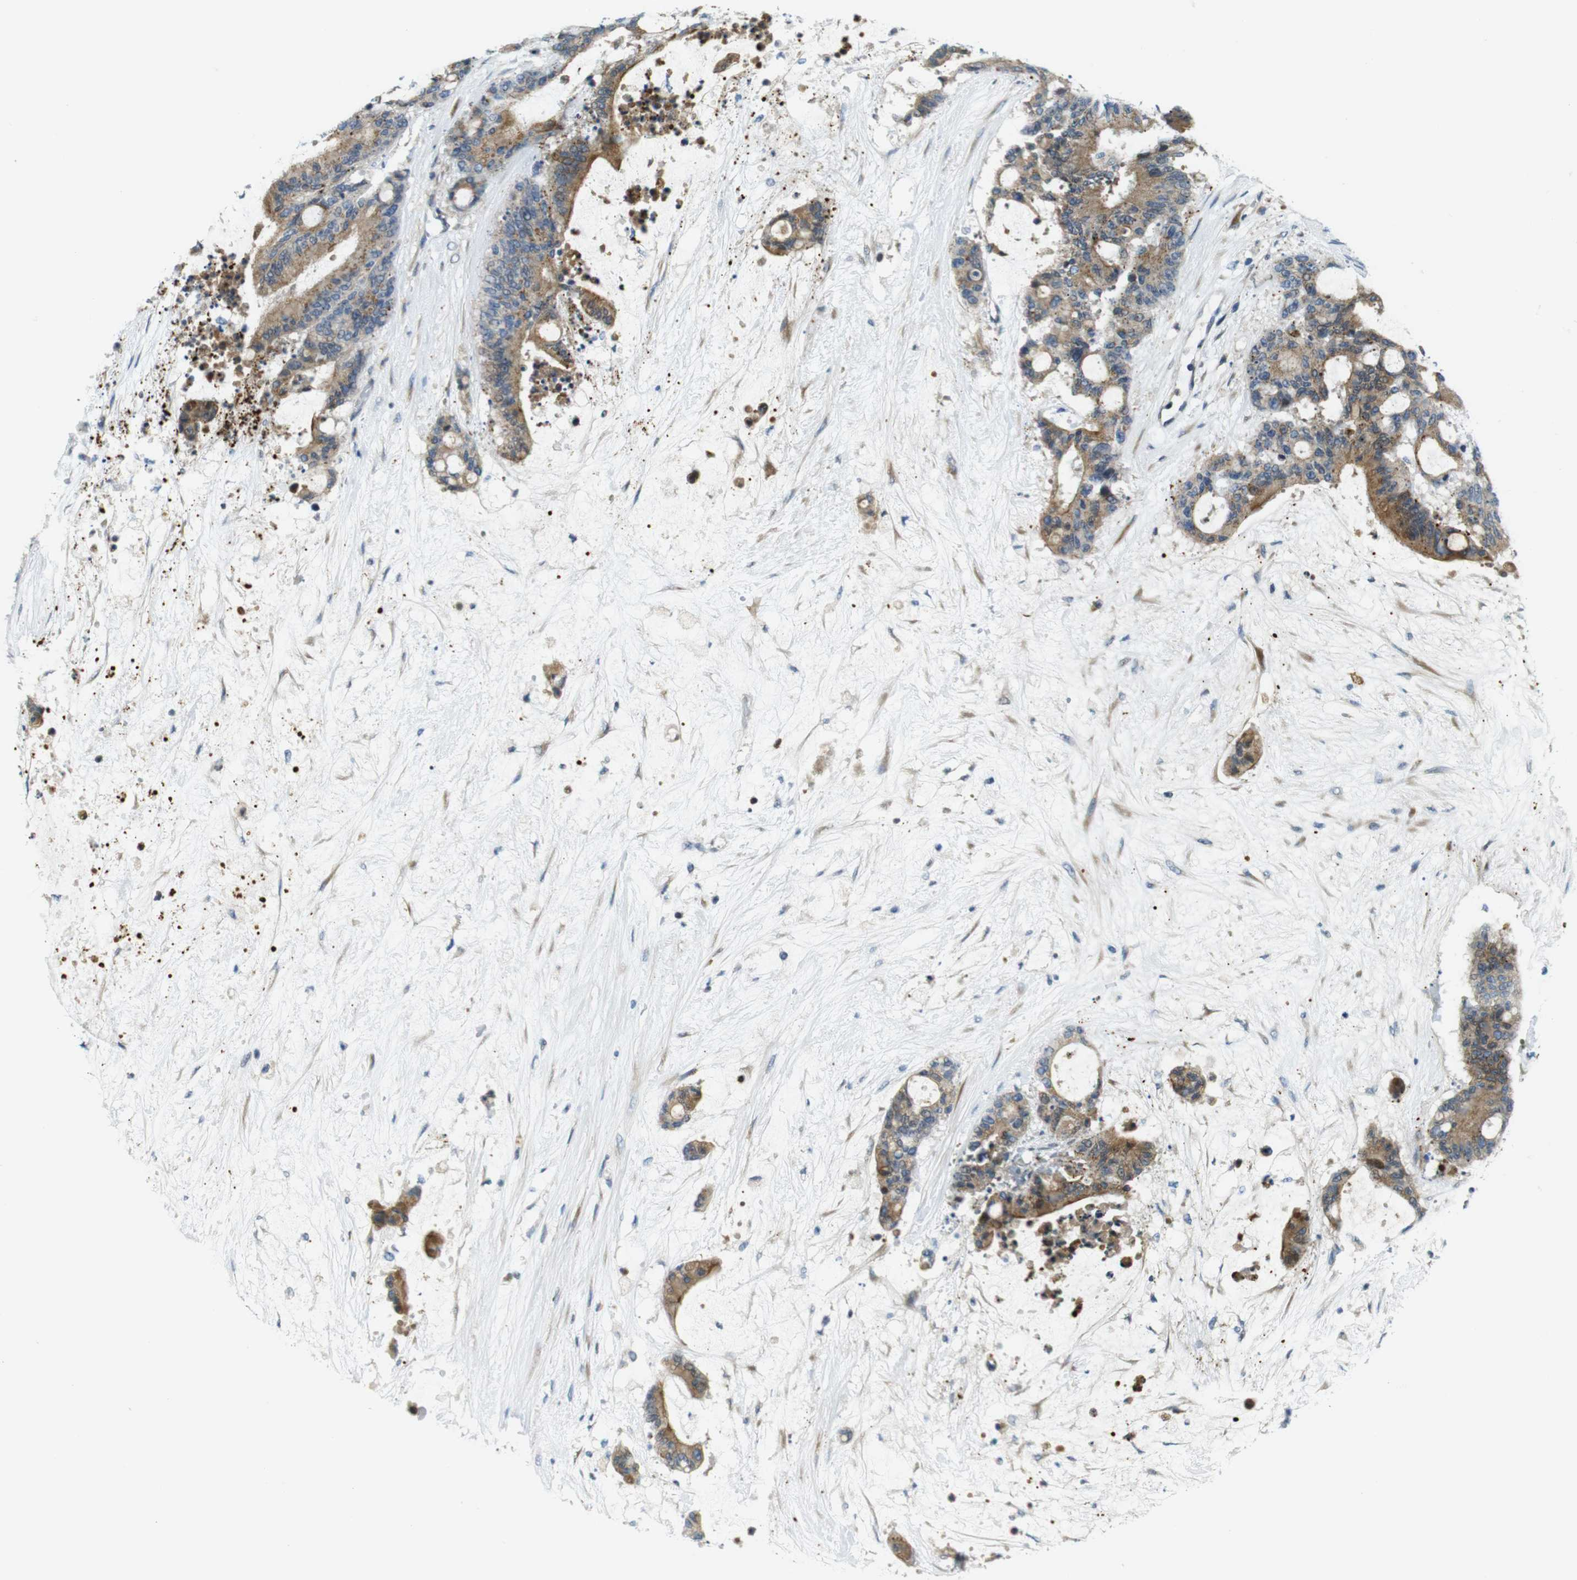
{"staining": {"intensity": "moderate", "quantity": ">75%", "location": "cytoplasmic/membranous"}, "tissue": "liver cancer", "cell_type": "Tumor cells", "image_type": "cancer", "snomed": [{"axis": "morphology", "description": "Cholangiocarcinoma"}, {"axis": "topography", "description": "Liver"}], "caption": "Immunohistochemical staining of human liver cholangiocarcinoma demonstrates medium levels of moderate cytoplasmic/membranous protein positivity in about >75% of tumor cells.", "gene": "ZDHHC3", "patient": {"sex": "female", "age": 73}}